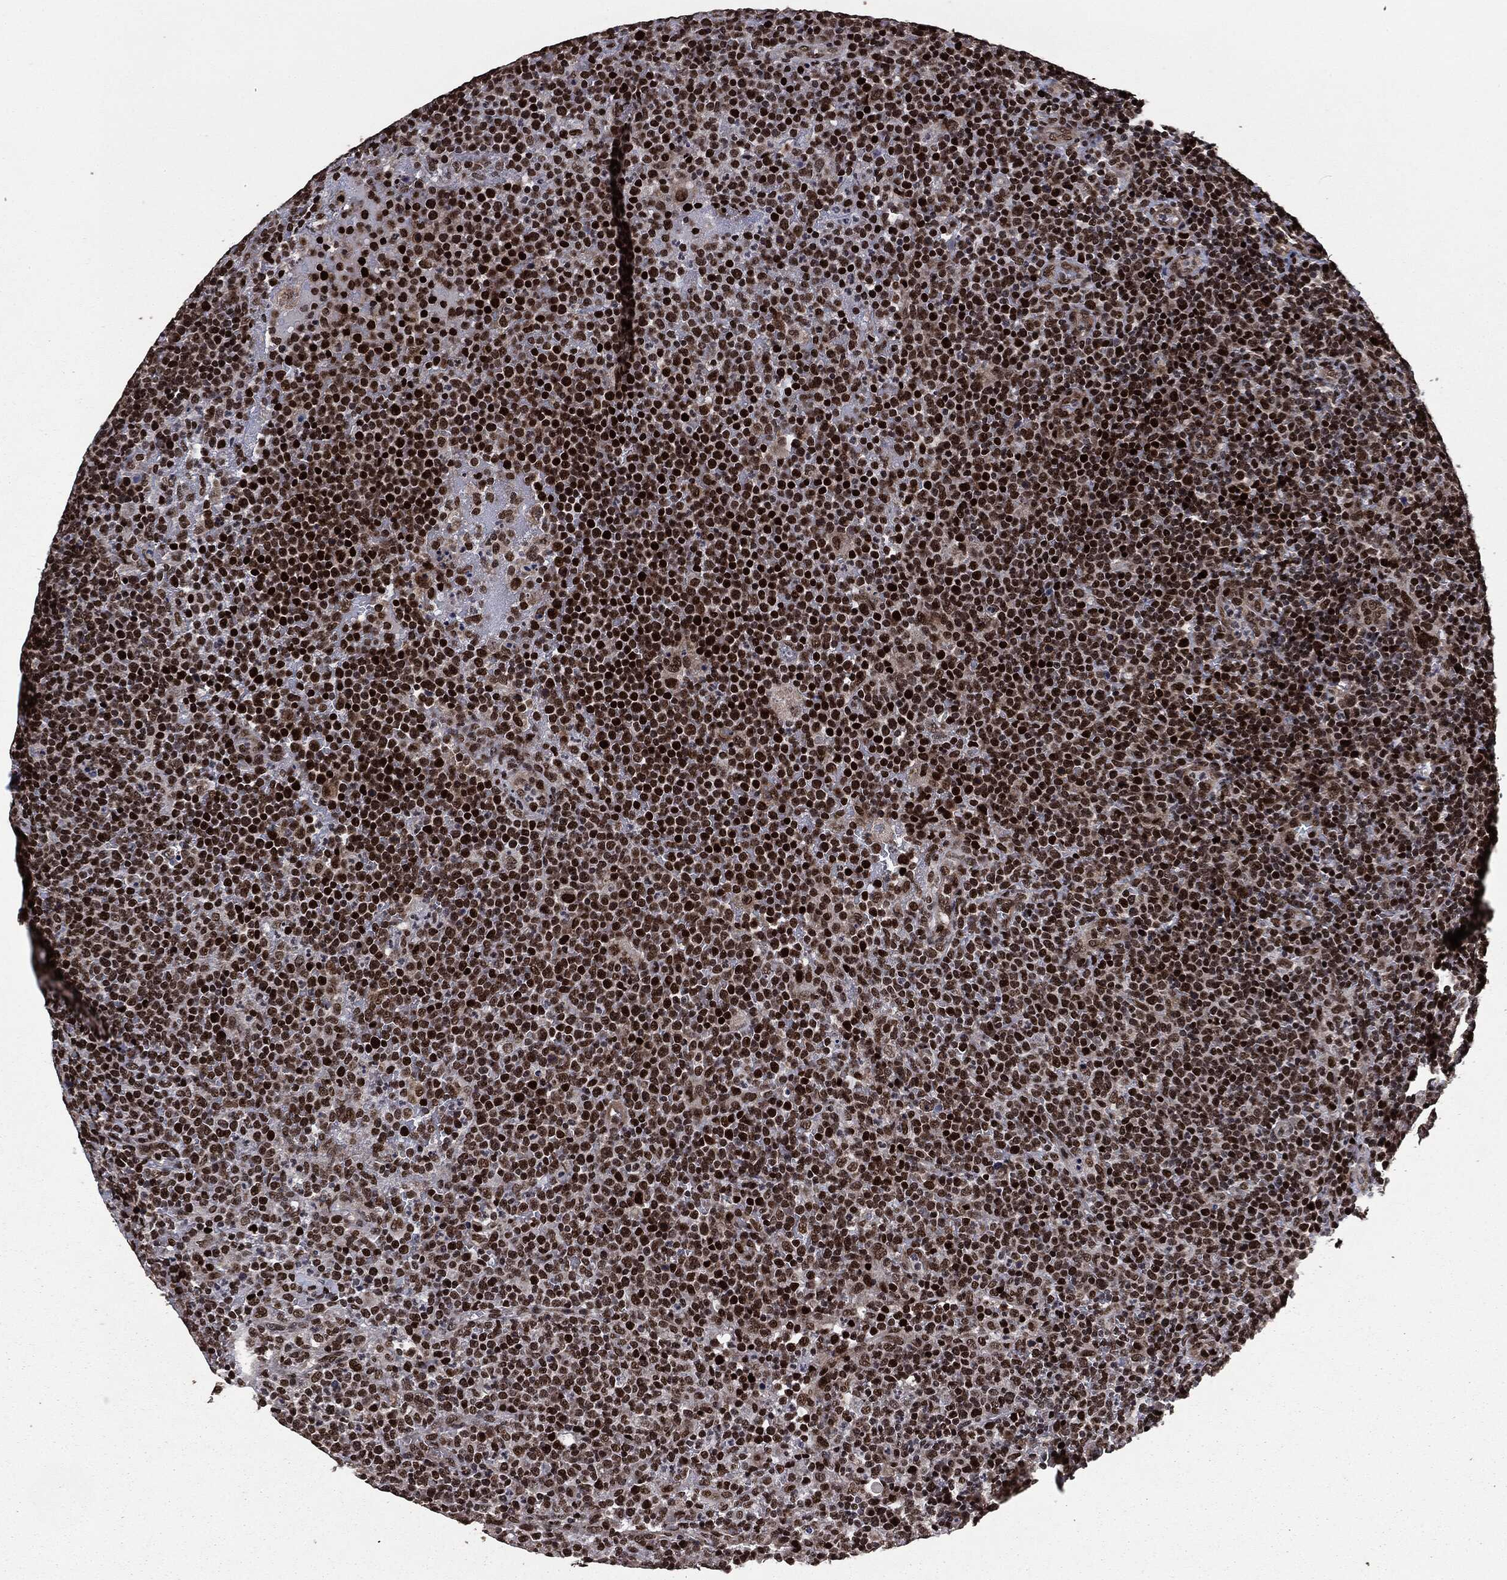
{"staining": {"intensity": "strong", "quantity": ">75%", "location": "nuclear"}, "tissue": "lymphoma", "cell_type": "Tumor cells", "image_type": "cancer", "snomed": [{"axis": "morphology", "description": "Malignant lymphoma, non-Hodgkin's type, High grade"}, {"axis": "topography", "description": "Lymph node"}], "caption": "Immunohistochemical staining of human high-grade malignant lymphoma, non-Hodgkin's type displays high levels of strong nuclear protein staining in approximately >75% of tumor cells. The staining is performed using DAB (3,3'-diaminobenzidine) brown chromogen to label protein expression. The nuclei are counter-stained blue using hematoxylin.", "gene": "DVL2", "patient": {"sex": "male", "age": 61}}